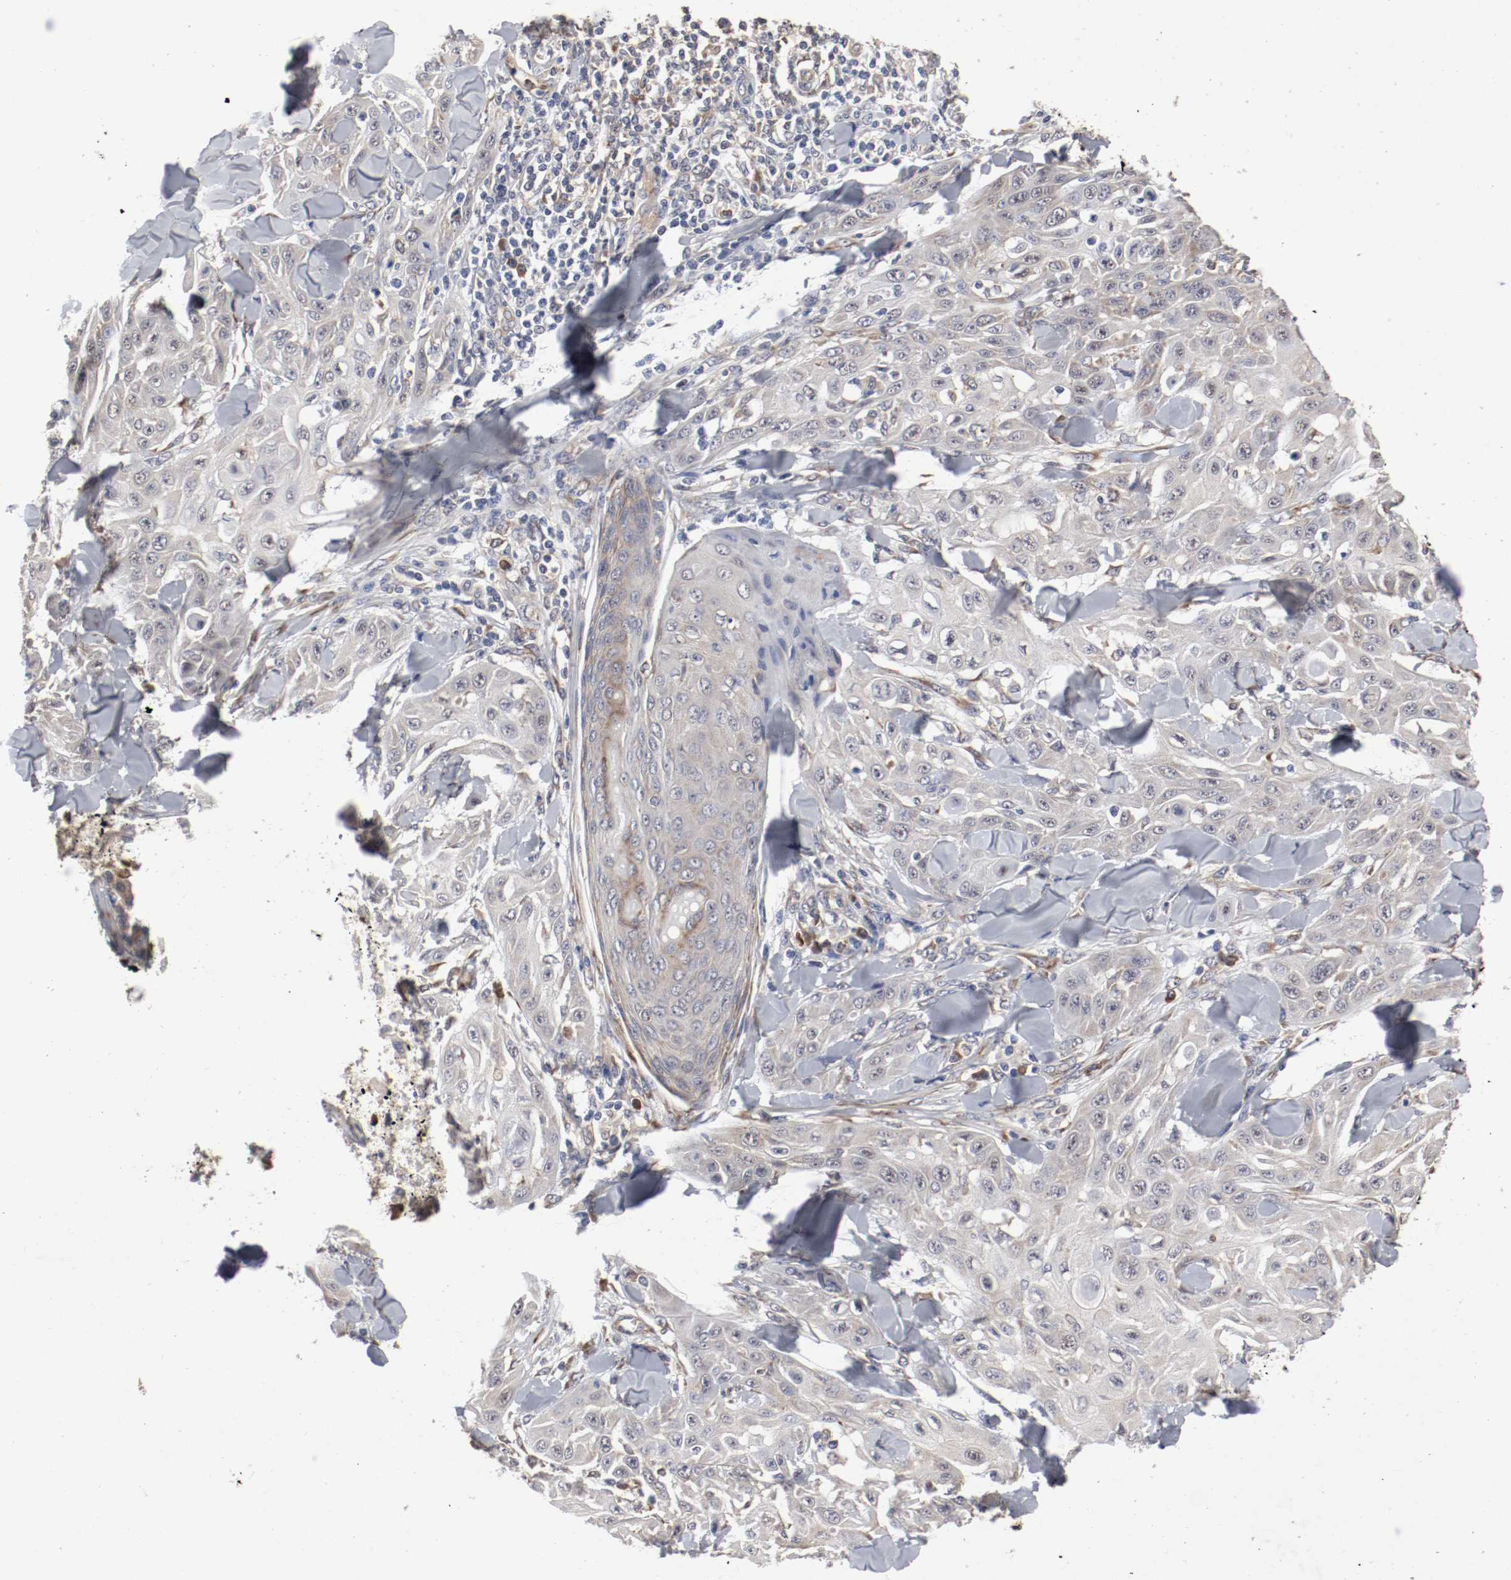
{"staining": {"intensity": "weak", "quantity": "25%-75%", "location": "cytoplasmic/membranous"}, "tissue": "skin cancer", "cell_type": "Tumor cells", "image_type": "cancer", "snomed": [{"axis": "morphology", "description": "Squamous cell carcinoma, NOS"}, {"axis": "topography", "description": "Skin"}], "caption": "Immunohistochemistry (DAB (3,3'-diaminobenzidine)) staining of squamous cell carcinoma (skin) exhibits weak cytoplasmic/membranous protein expression in approximately 25%-75% of tumor cells.", "gene": "FKBP3", "patient": {"sex": "male", "age": 24}}